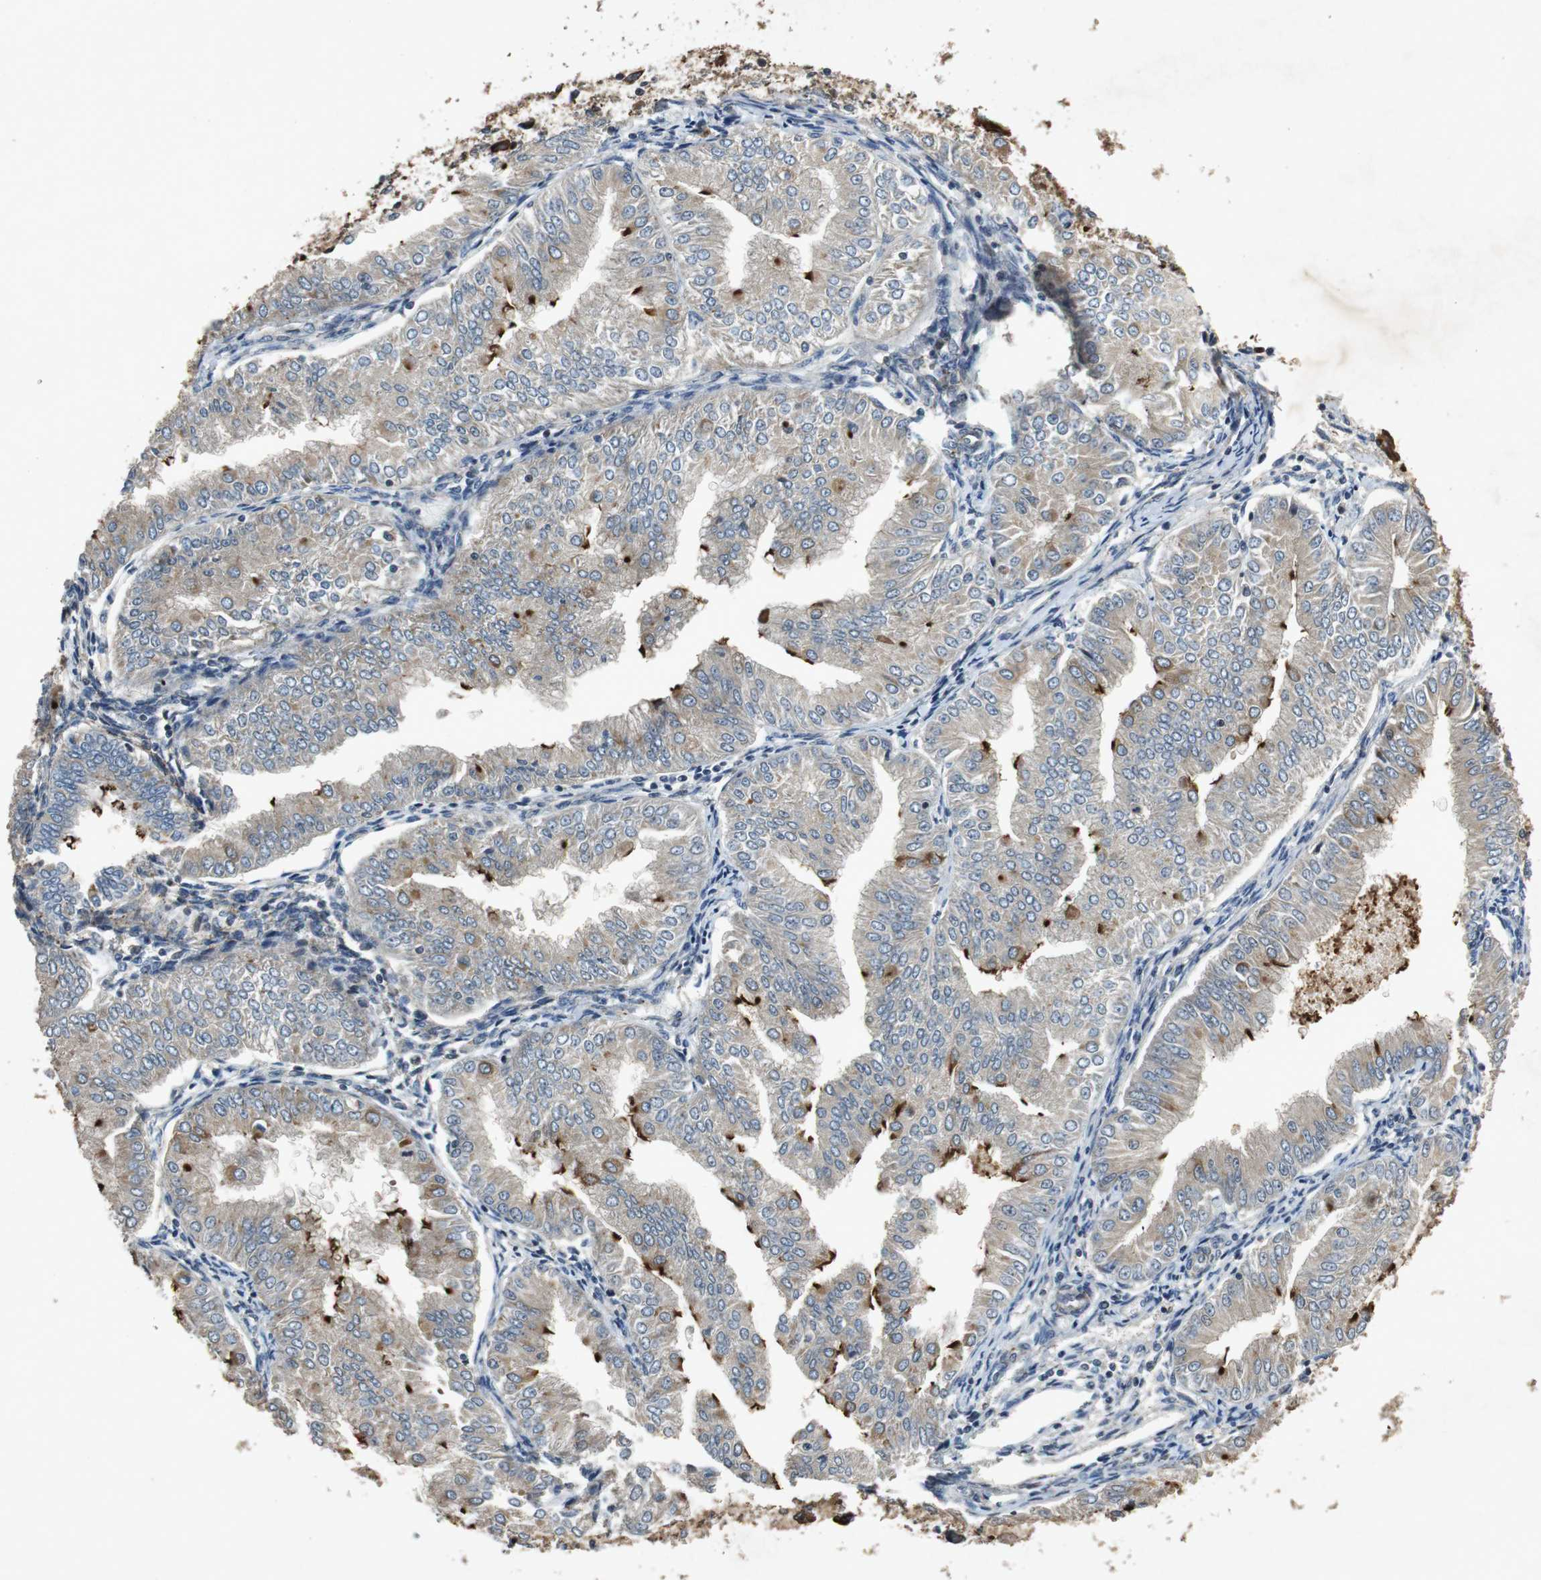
{"staining": {"intensity": "weak", "quantity": "25%-75%", "location": "cytoplasmic/membranous"}, "tissue": "endometrial cancer", "cell_type": "Tumor cells", "image_type": "cancer", "snomed": [{"axis": "morphology", "description": "Adenocarcinoma, NOS"}, {"axis": "topography", "description": "Endometrium"}], "caption": "Immunohistochemistry histopathology image of adenocarcinoma (endometrial) stained for a protein (brown), which reveals low levels of weak cytoplasmic/membranous positivity in approximately 25%-75% of tumor cells.", "gene": "TUBA4A", "patient": {"sex": "female", "age": 53}}